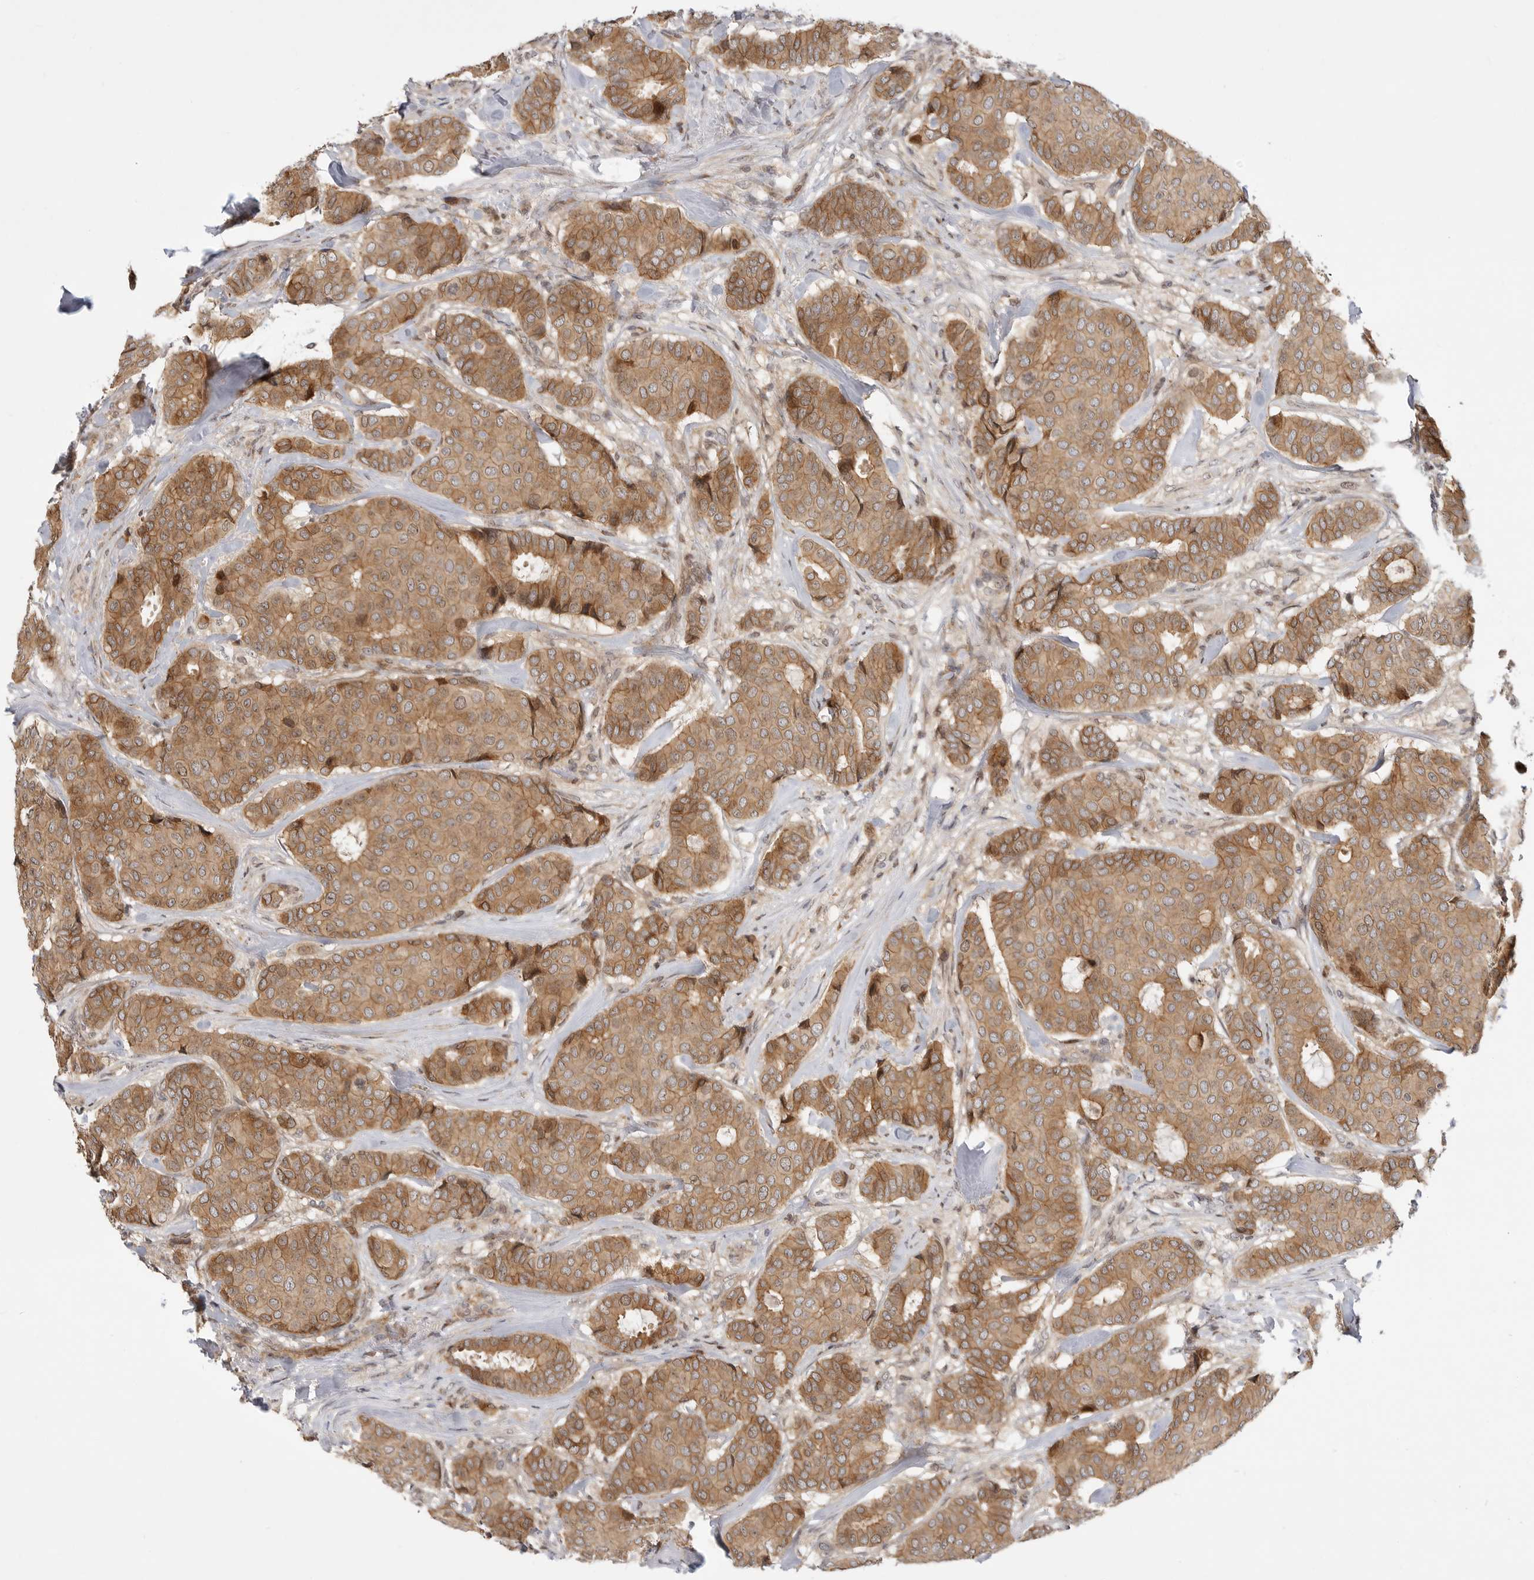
{"staining": {"intensity": "moderate", "quantity": ">75%", "location": "cytoplasmic/membranous"}, "tissue": "breast cancer", "cell_type": "Tumor cells", "image_type": "cancer", "snomed": [{"axis": "morphology", "description": "Duct carcinoma"}, {"axis": "topography", "description": "Breast"}], "caption": "This image shows immunohistochemistry staining of human breast intraductal carcinoma, with medium moderate cytoplasmic/membranous positivity in approximately >75% of tumor cells.", "gene": "CSNK1G3", "patient": {"sex": "female", "age": 75}}